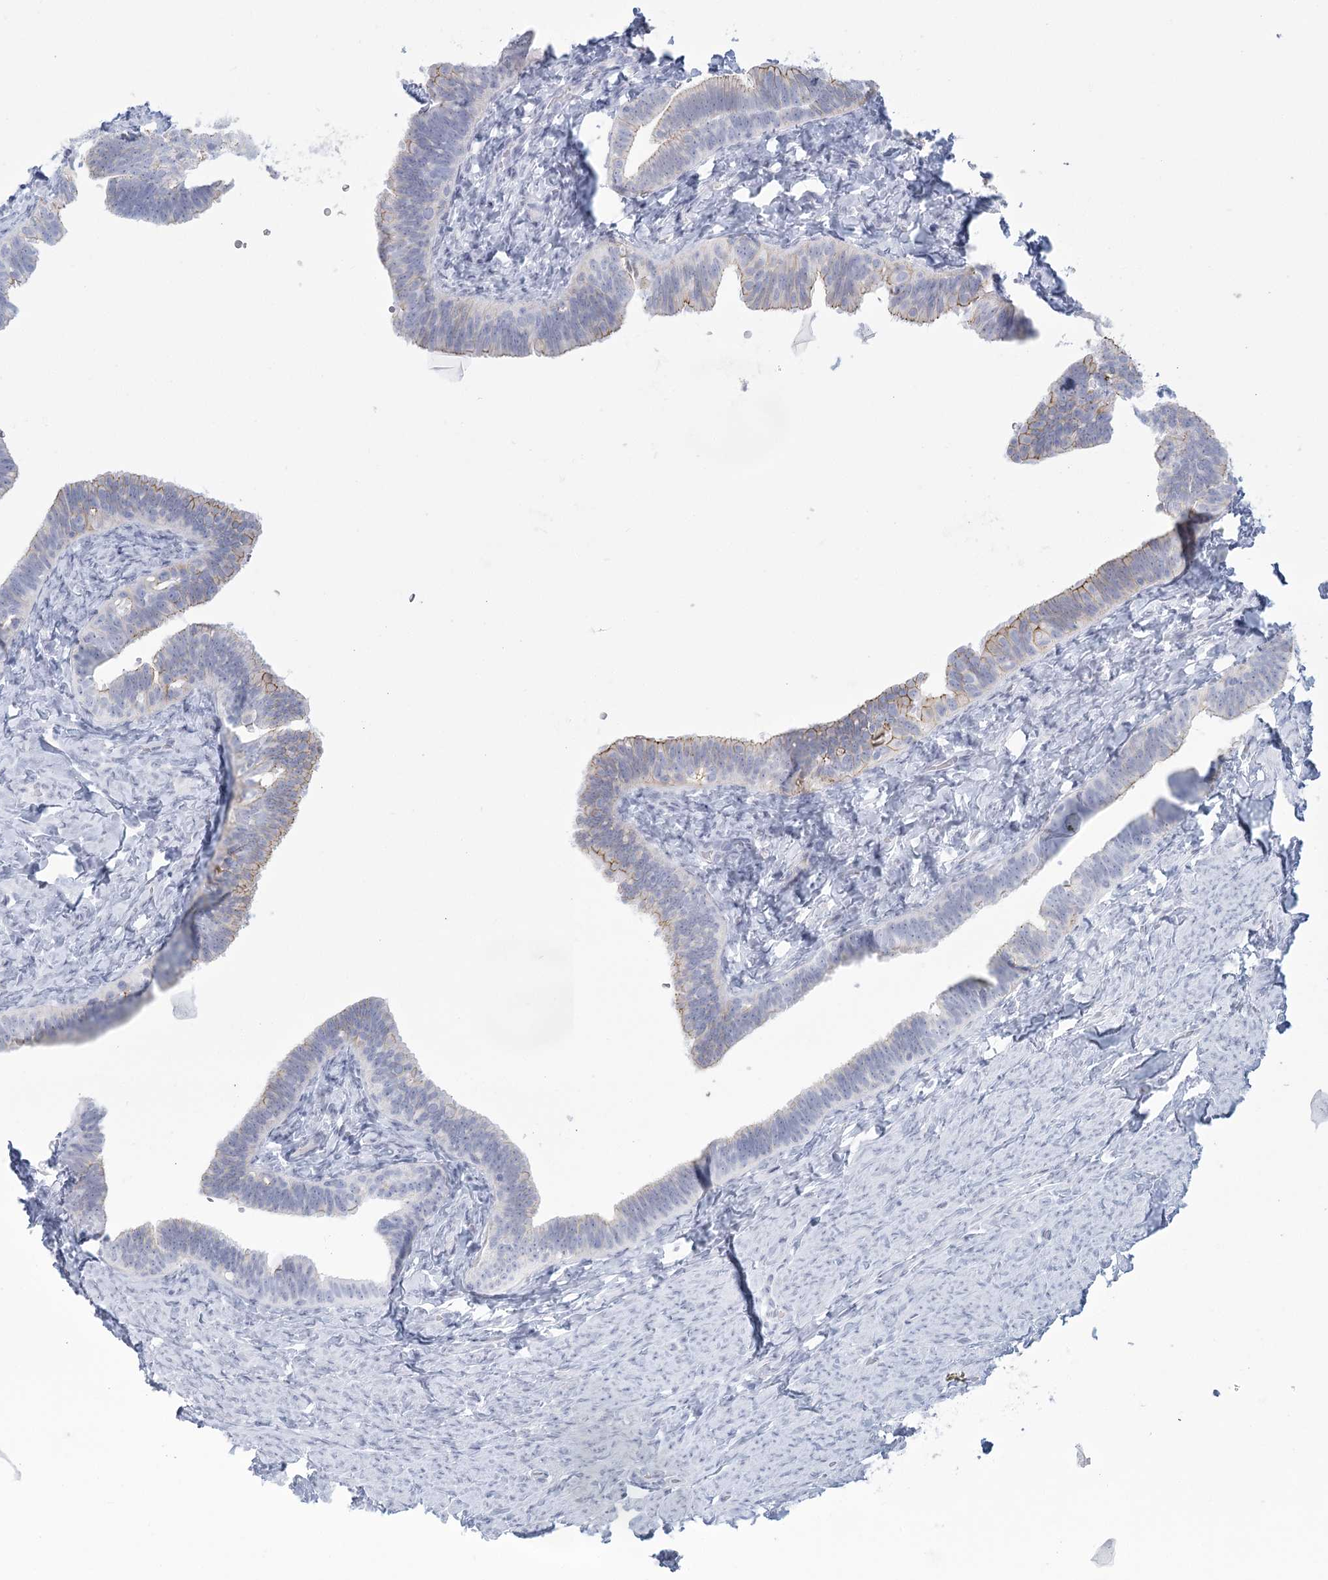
{"staining": {"intensity": "weak", "quantity": "25%-75%", "location": "cytoplasmic/membranous"}, "tissue": "fallopian tube", "cell_type": "Glandular cells", "image_type": "normal", "snomed": [{"axis": "morphology", "description": "Normal tissue, NOS"}, {"axis": "topography", "description": "Fallopian tube"}], "caption": "Protein staining exhibits weak cytoplasmic/membranous positivity in about 25%-75% of glandular cells in normal fallopian tube.", "gene": "WNT8B", "patient": {"sex": "female", "age": 39}}